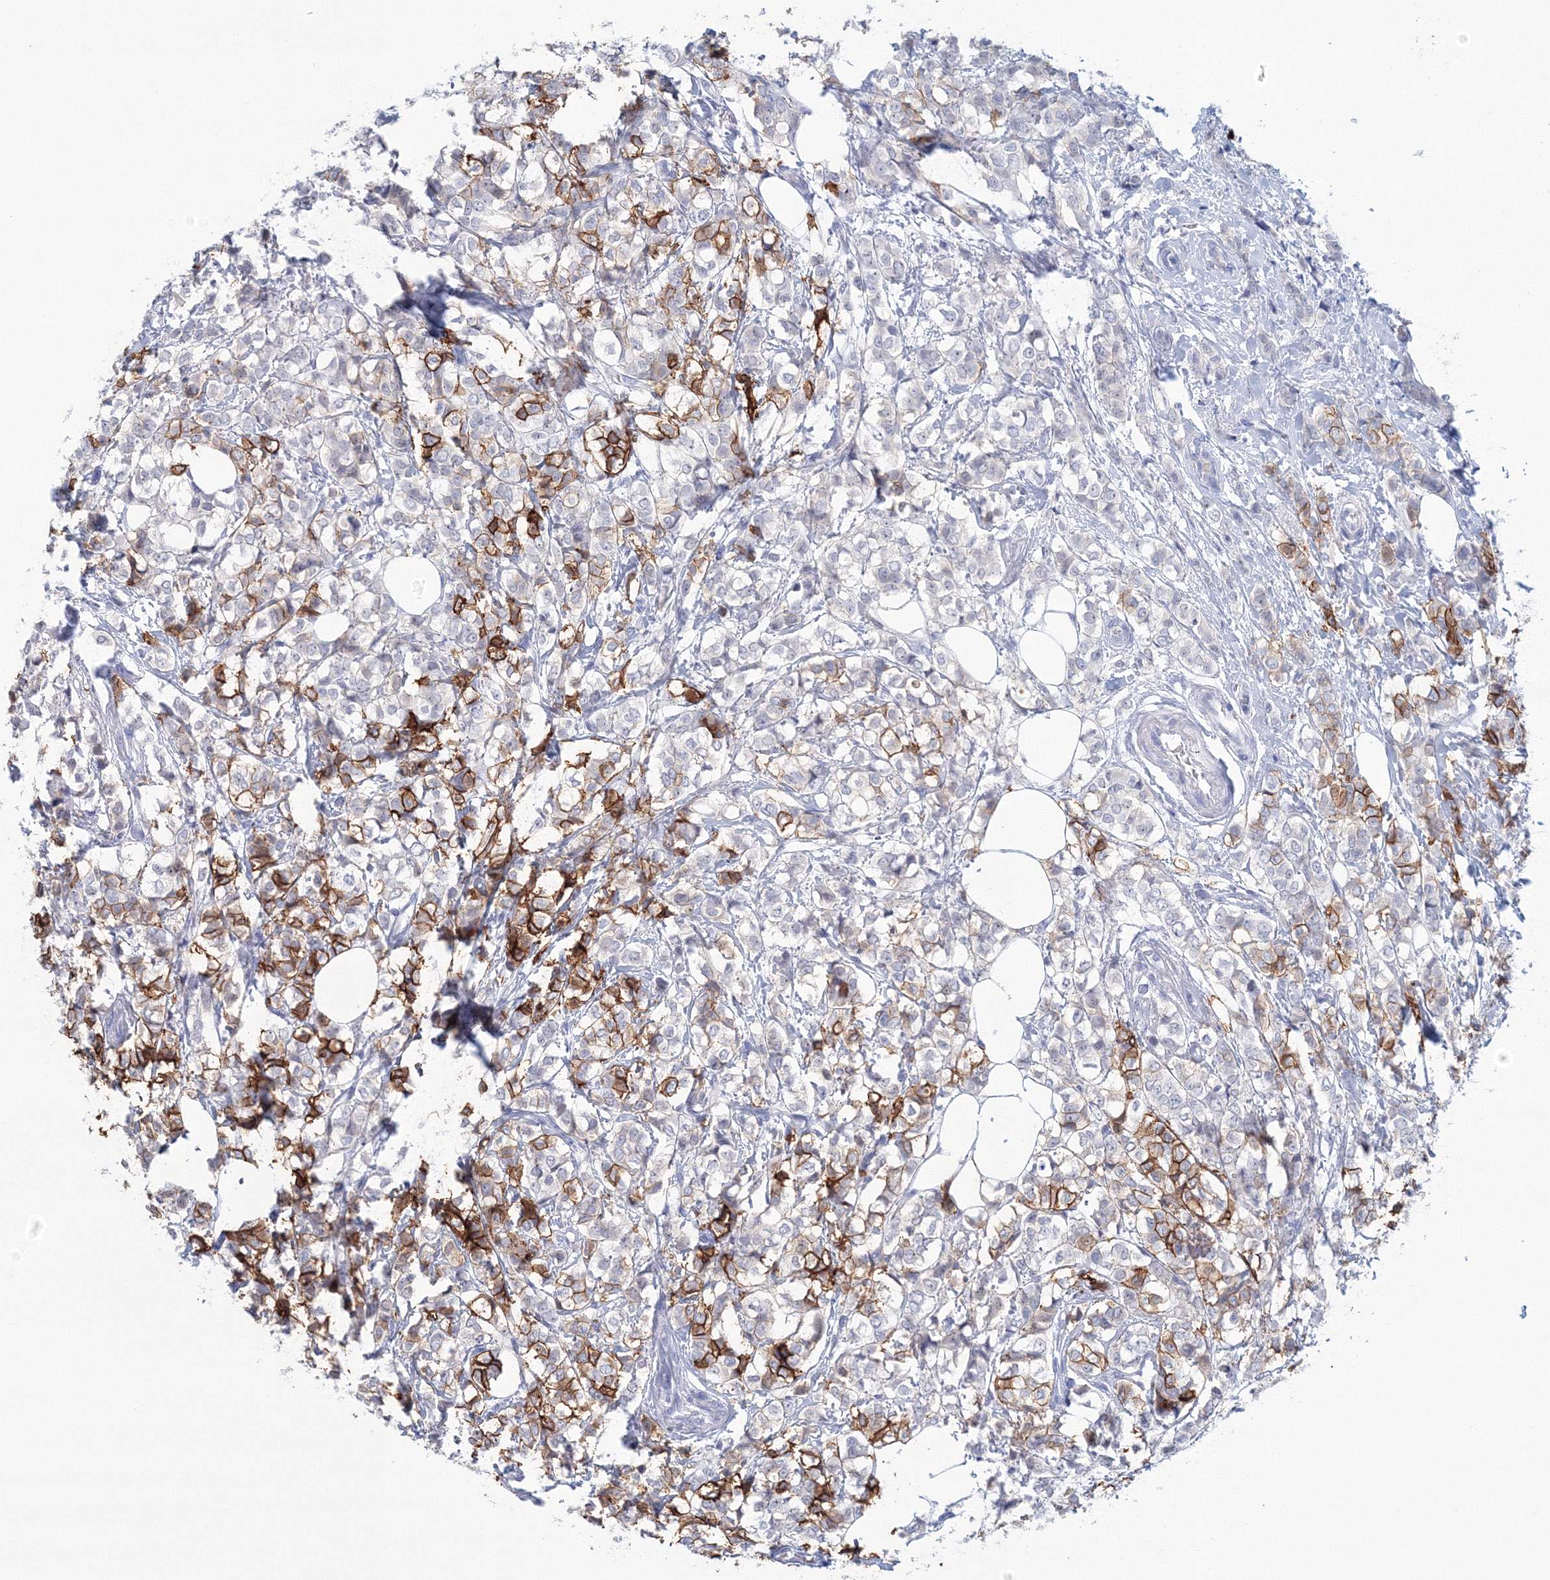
{"staining": {"intensity": "moderate", "quantity": "25%-75%", "location": "cytoplasmic/membranous"}, "tissue": "breast cancer", "cell_type": "Tumor cells", "image_type": "cancer", "snomed": [{"axis": "morphology", "description": "Lobular carcinoma"}, {"axis": "topography", "description": "Breast"}], "caption": "The image reveals staining of lobular carcinoma (breast), revealing moderate cytoplasmic/membranous protein staining (brown color) within tumor cells.", "gene": "VSIG1", "patient": {"sex": "female", "age": 60}}